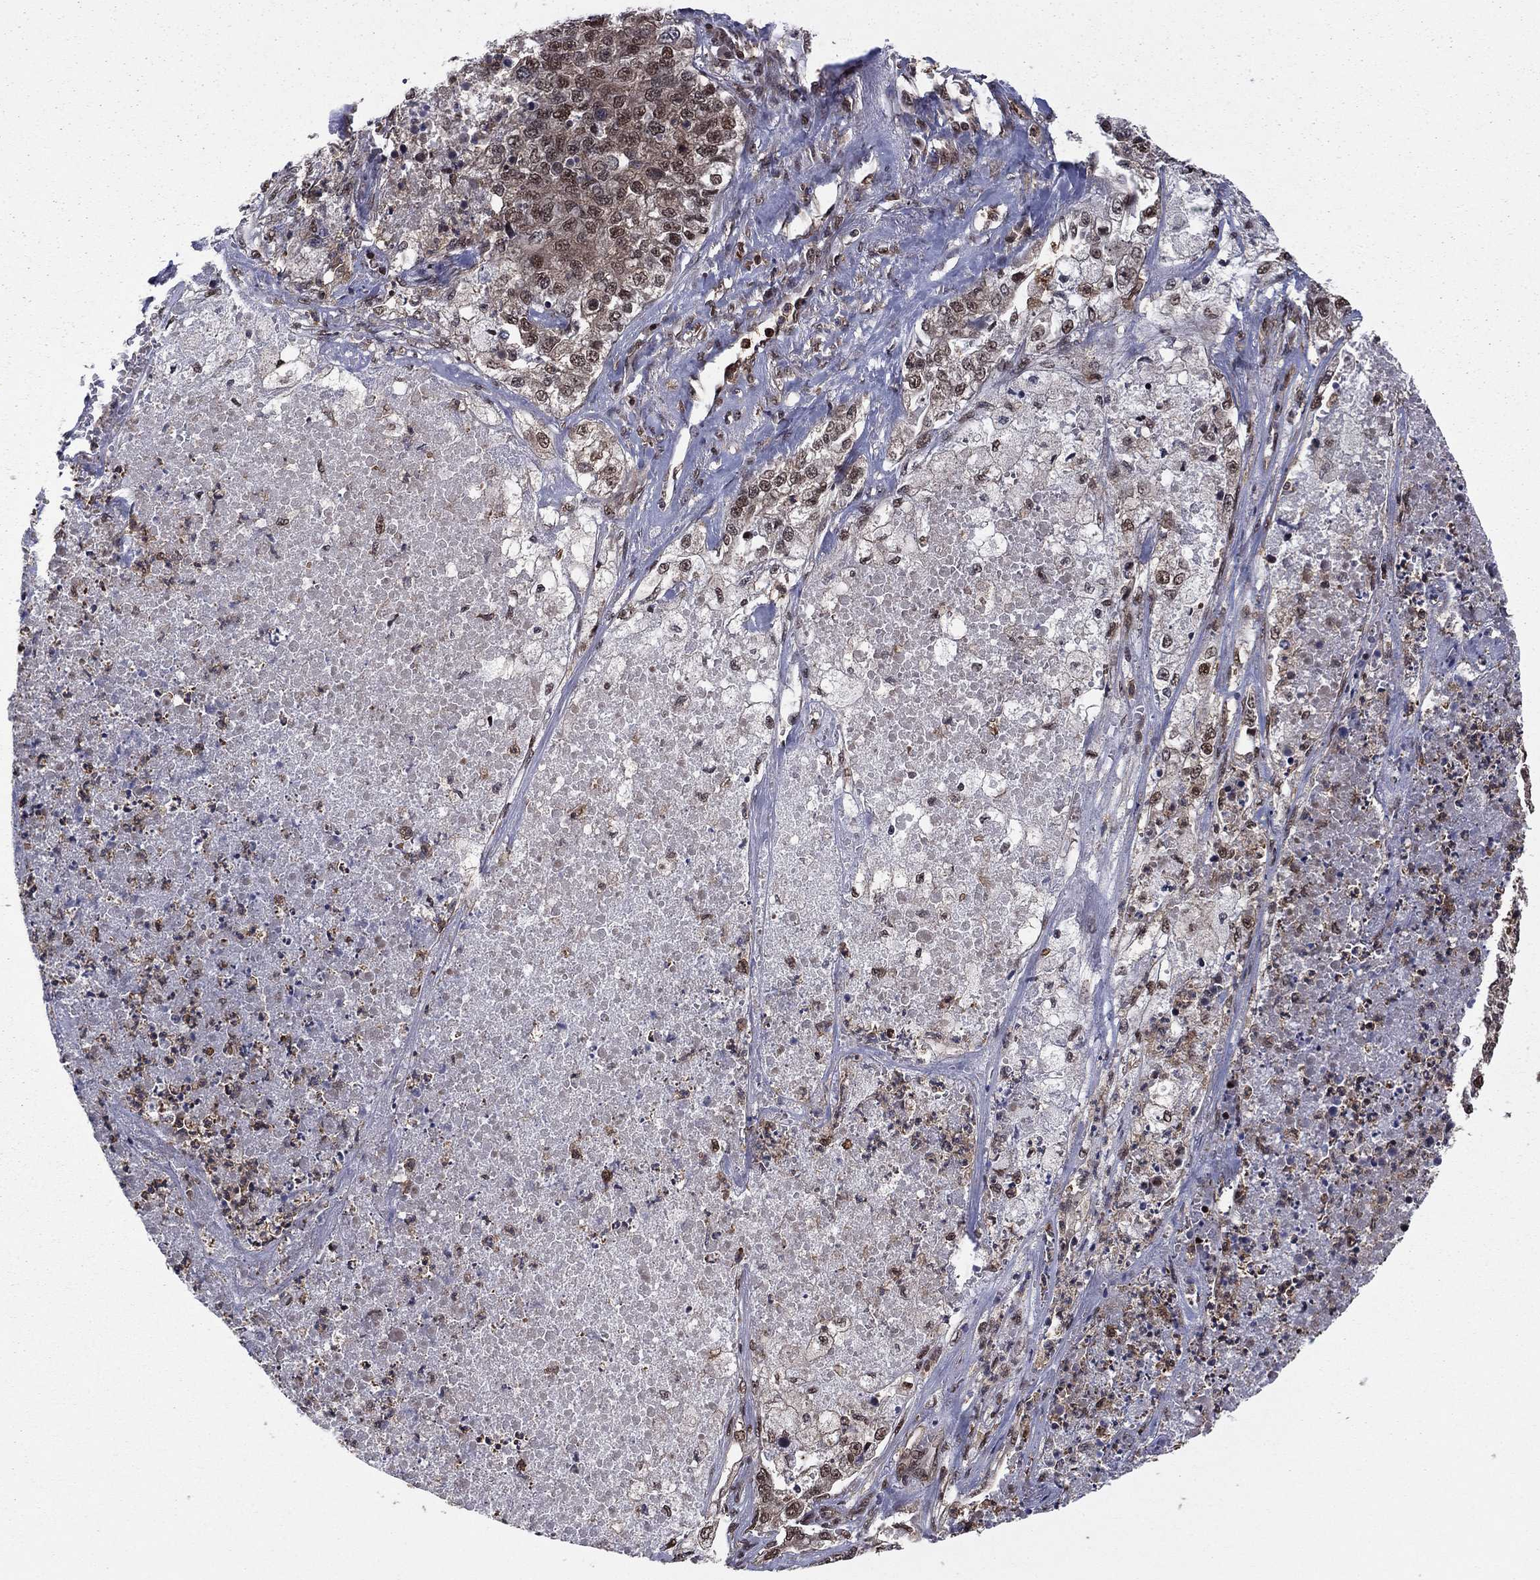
{"staining": {"intensity": "moderate", "quantity": "25%-75%", "location": "nuclear"}, "tissue": "lung cancer", "cell_type": "Tumor cells", "image_type": "cancer", "snomed": [{"axis": "morphology", "description": "Adenocarcinoma, NOS"}, {"axis": "topography", "description": "Lung"}], "caption": "Moderate nuclear positivity for a protein is present in about 25%-75% of tumor cells of lung adenocarcinoma using immunohistochemistry.", "gene": "PSMD2", "patient": {"sex": "male", "age": 49}}